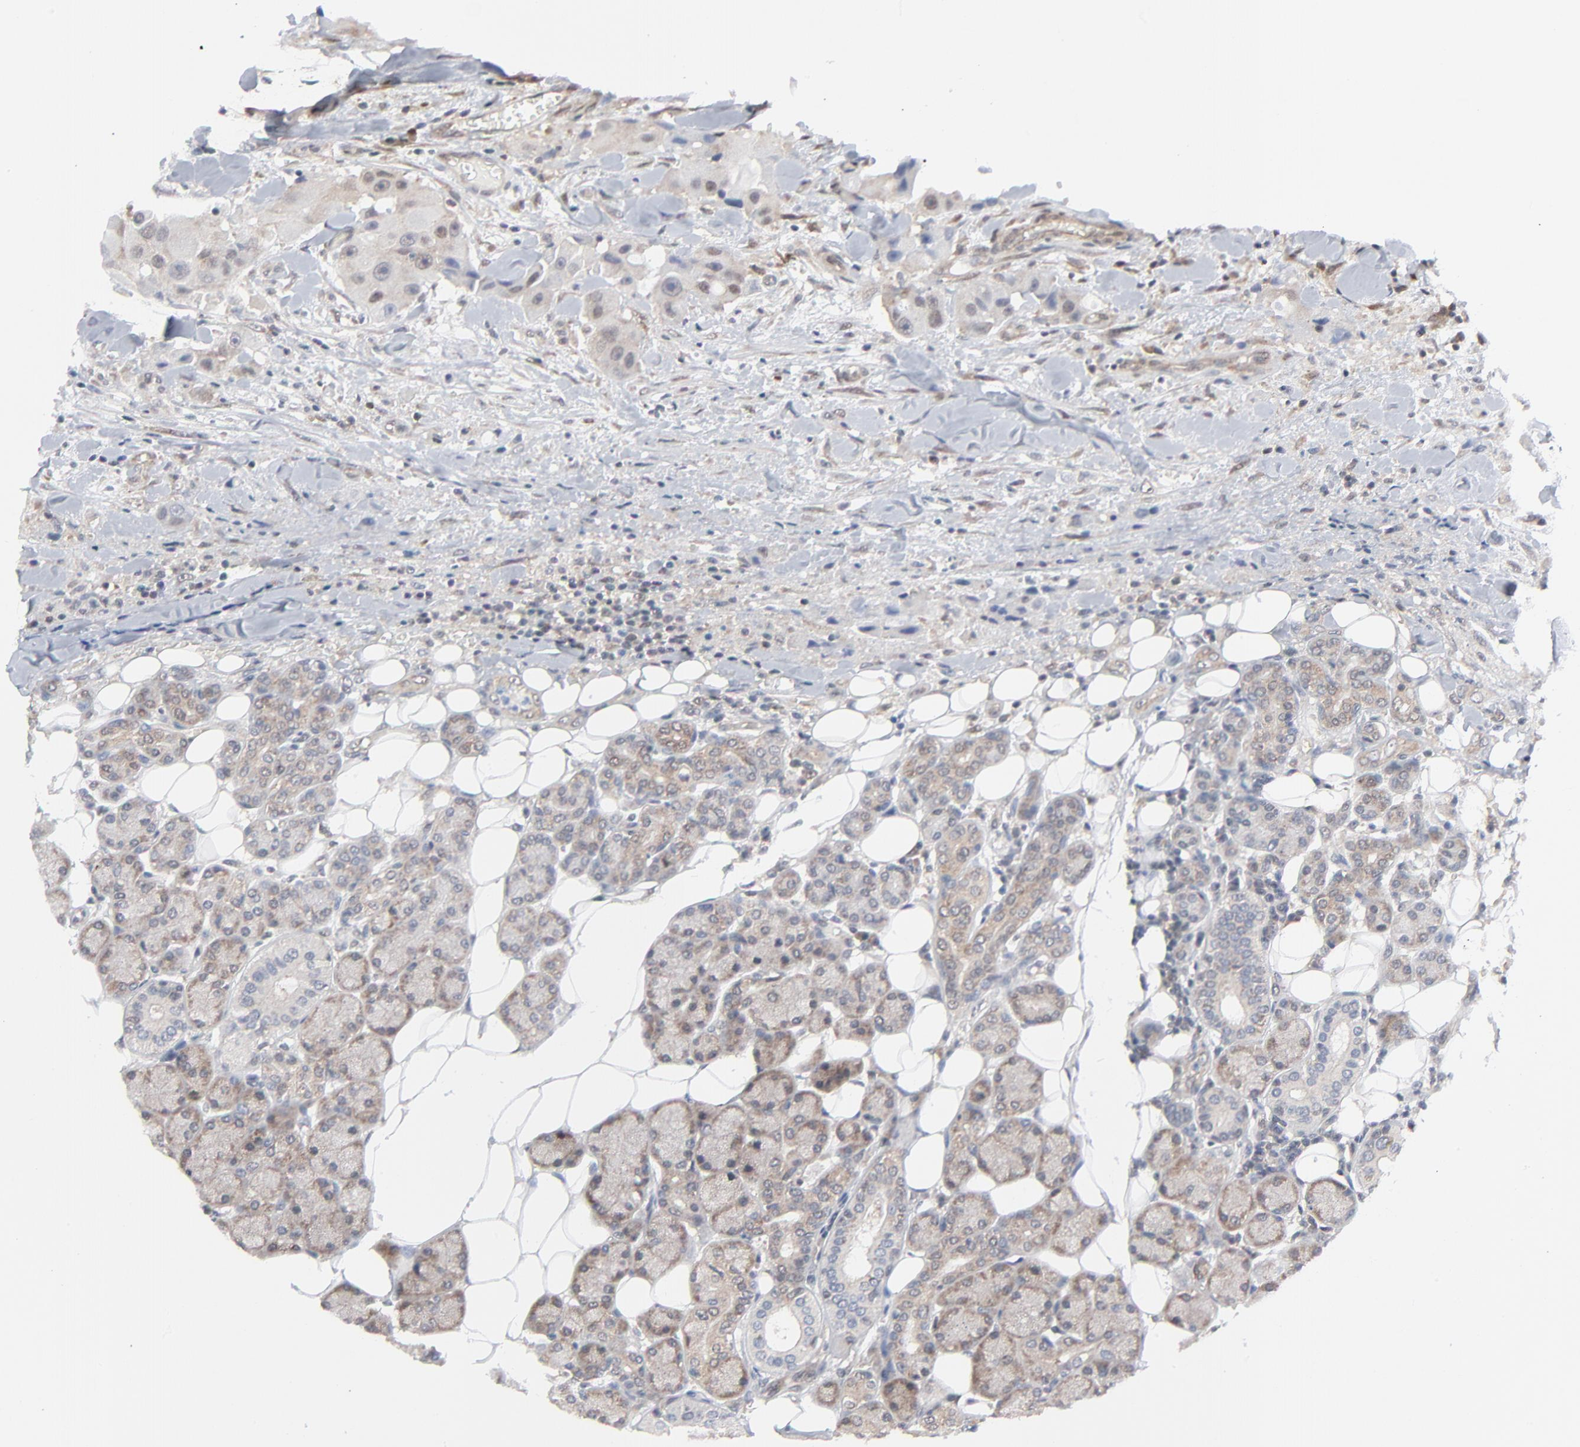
{"staining": {"intensity": "weak", "quantity": "<25%", "location": "cytoplasmic/membranous"}, "tissue": "head and neck cancer", "cell_type": "Tumor cells", "image_type": "cancer", "snomed": [{"axis": "morphology", "description": "Normal tissue, NOS"}, {"axis": "morphology", "description": "Adenocarcinoma, NOS"}, {"axis": "topography", "description": "Salivary gland"}, {"axis": "topography", "description": "Head-Neck"}], "caption": "There is no significant positivity in tumor cells of head and neck adenocarcinoma.", "gene": "RPS6KB1", "patient": {"sex": "male", "age": 80}}